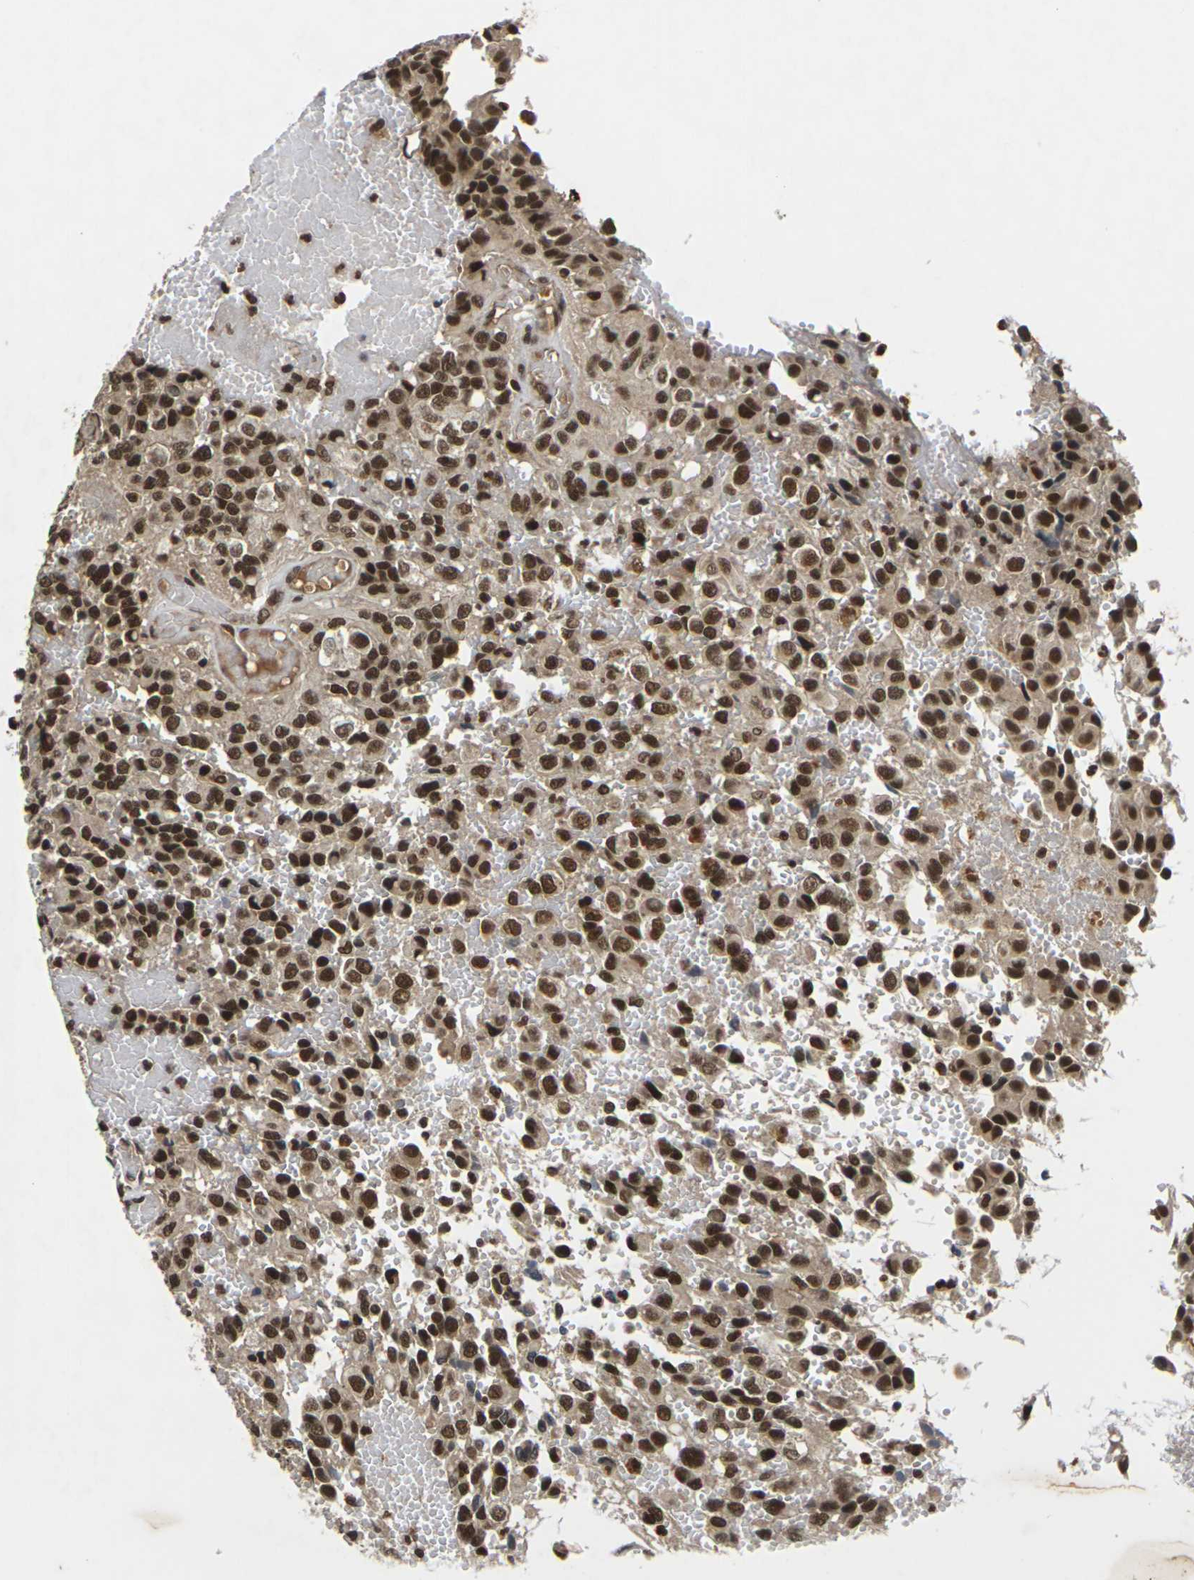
{"staining": {"intensity": "strong", "quantity": ">75%", "location": "cytoplasmic/membranous,nuclear"}, "tissue": "glioma", "cell_type": "Tumor cells", "image_type": "cancer", "snomed": [{"axis": "morphology", "description": "Glioma, malignant, High grade"}, {"axis": "topography", "description": "Brain"}], "caption": "Brown immunohistochemical staining in human malignant high-grade glioma demonstrates strong cytoplasmic/membranous and nuclear expression in about >75% of tumor cells.", "gene": "NELFA", "patient": {"sex": "male", "age": 32}}